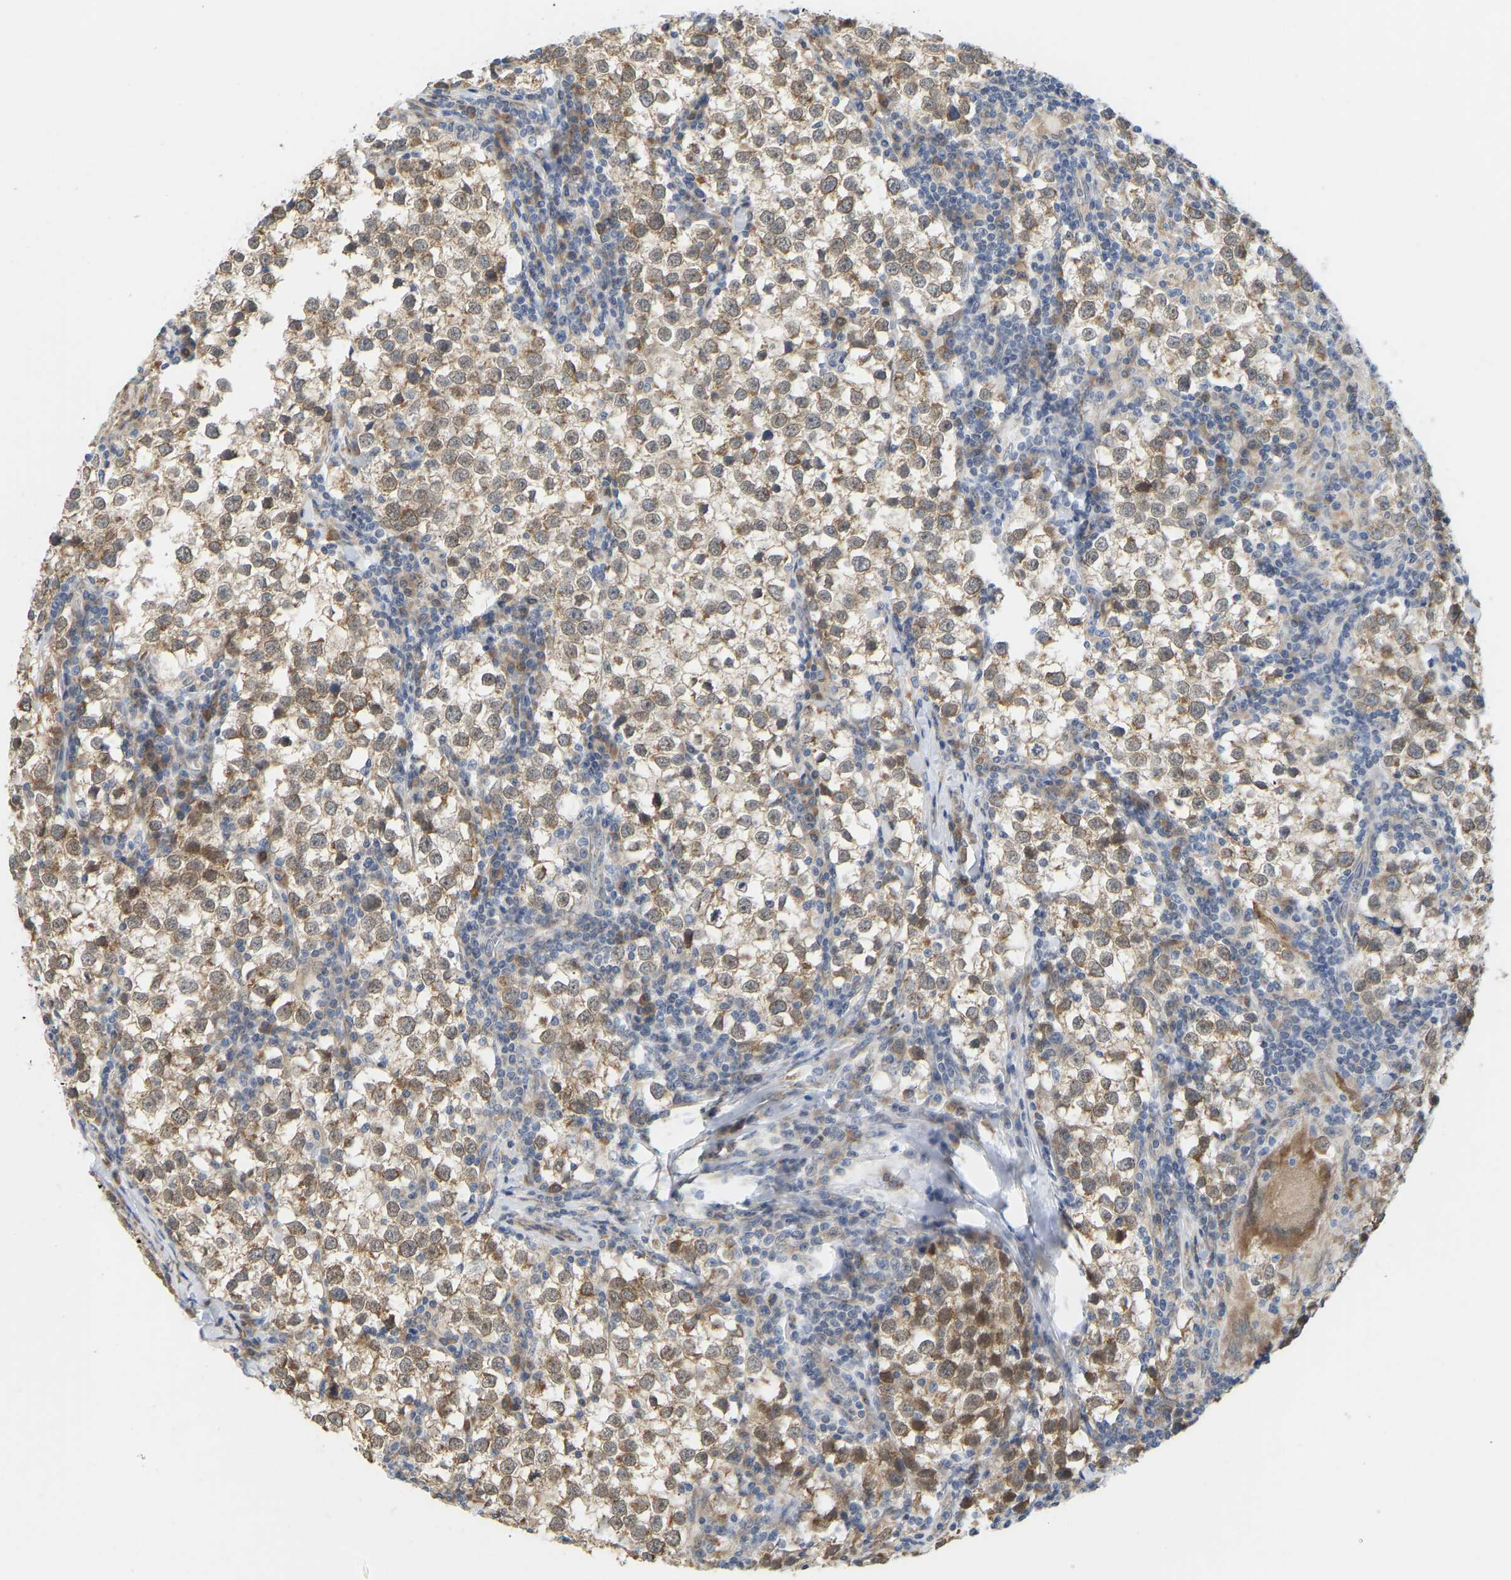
{"staining": {"intensity": "moderate", "quantity": ">75%", "location": "cytoplasmic/membranous"}, "tissue": "testis cancer", "cell_type": "Tumor cells", "image_type": "cancer", "snomed": [{"axis": "morphology", "description": "Seminoma, NOS"}, {"axis": "morphology", "description": "Carcinoma, Embryonal, NOS"}, {"axis": "topography", "description": "Testis"}], "caption": "Moderate cytoplasmic/membranous protein staining is appreciated in about >75% of tumor cells in testis embryonal carcinoma.", "gene": "BEND3", "patient": {"sex": "male", "age": 36}}